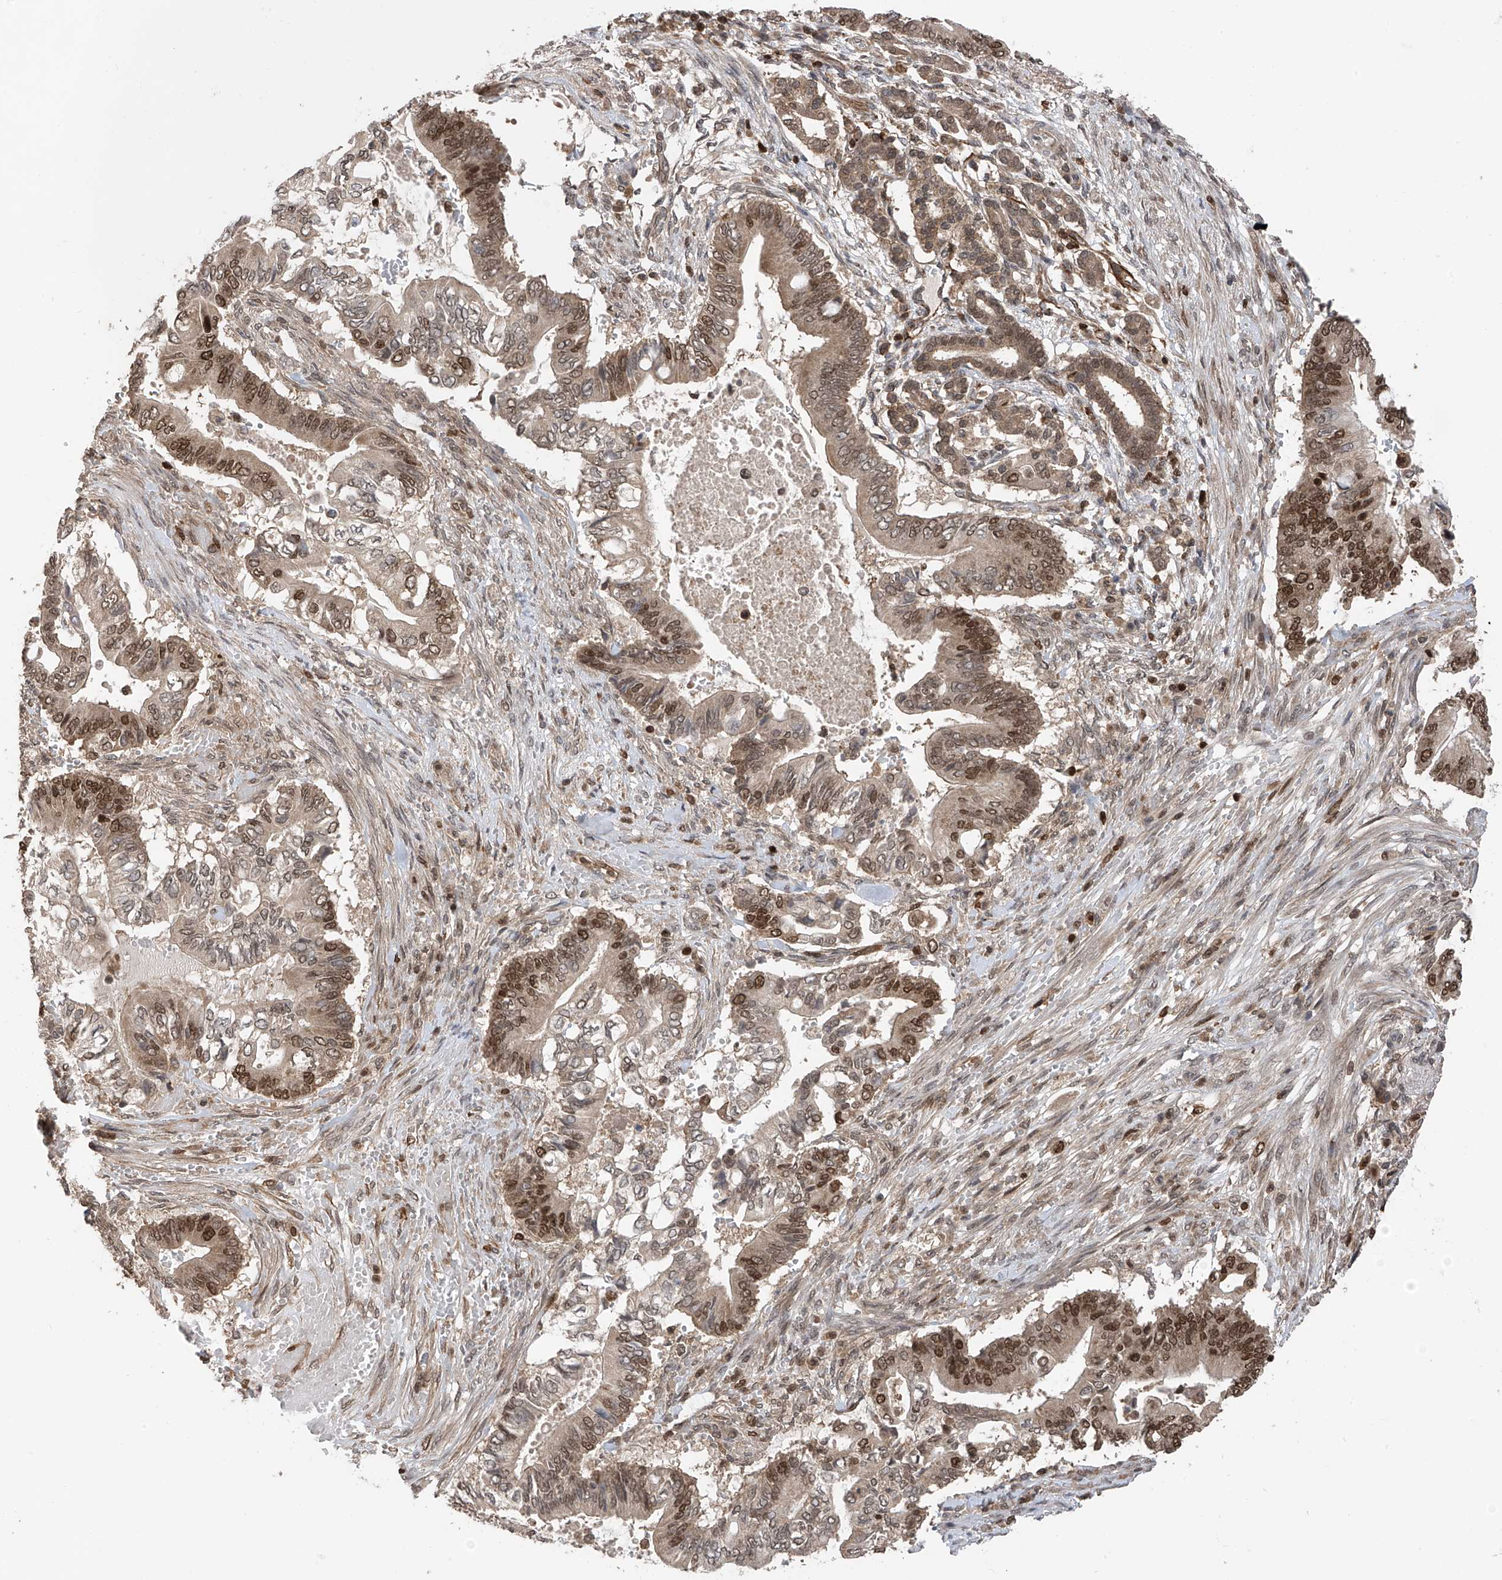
{"staining": {"intensity": "moderate", "quantity": ">75%", "location": "nuclear"}, "tissue": "pancreatic cancer", "cell_type": "Tumor cells", "image_type": "cancer", "snomed": [{"axis": "morphology", "description": "Adenocarcinoma, NOS"}, {"axis": "topography", "description": "Pancreas"}], "caption": "The image demonstrates staining of adenocarcinoma (pancreatic), revealing moderate nuclear protein expression (brown color) within tumor cells.", "gene": "DNAJC9", "patient": {"sex": "male", "age": 68}}